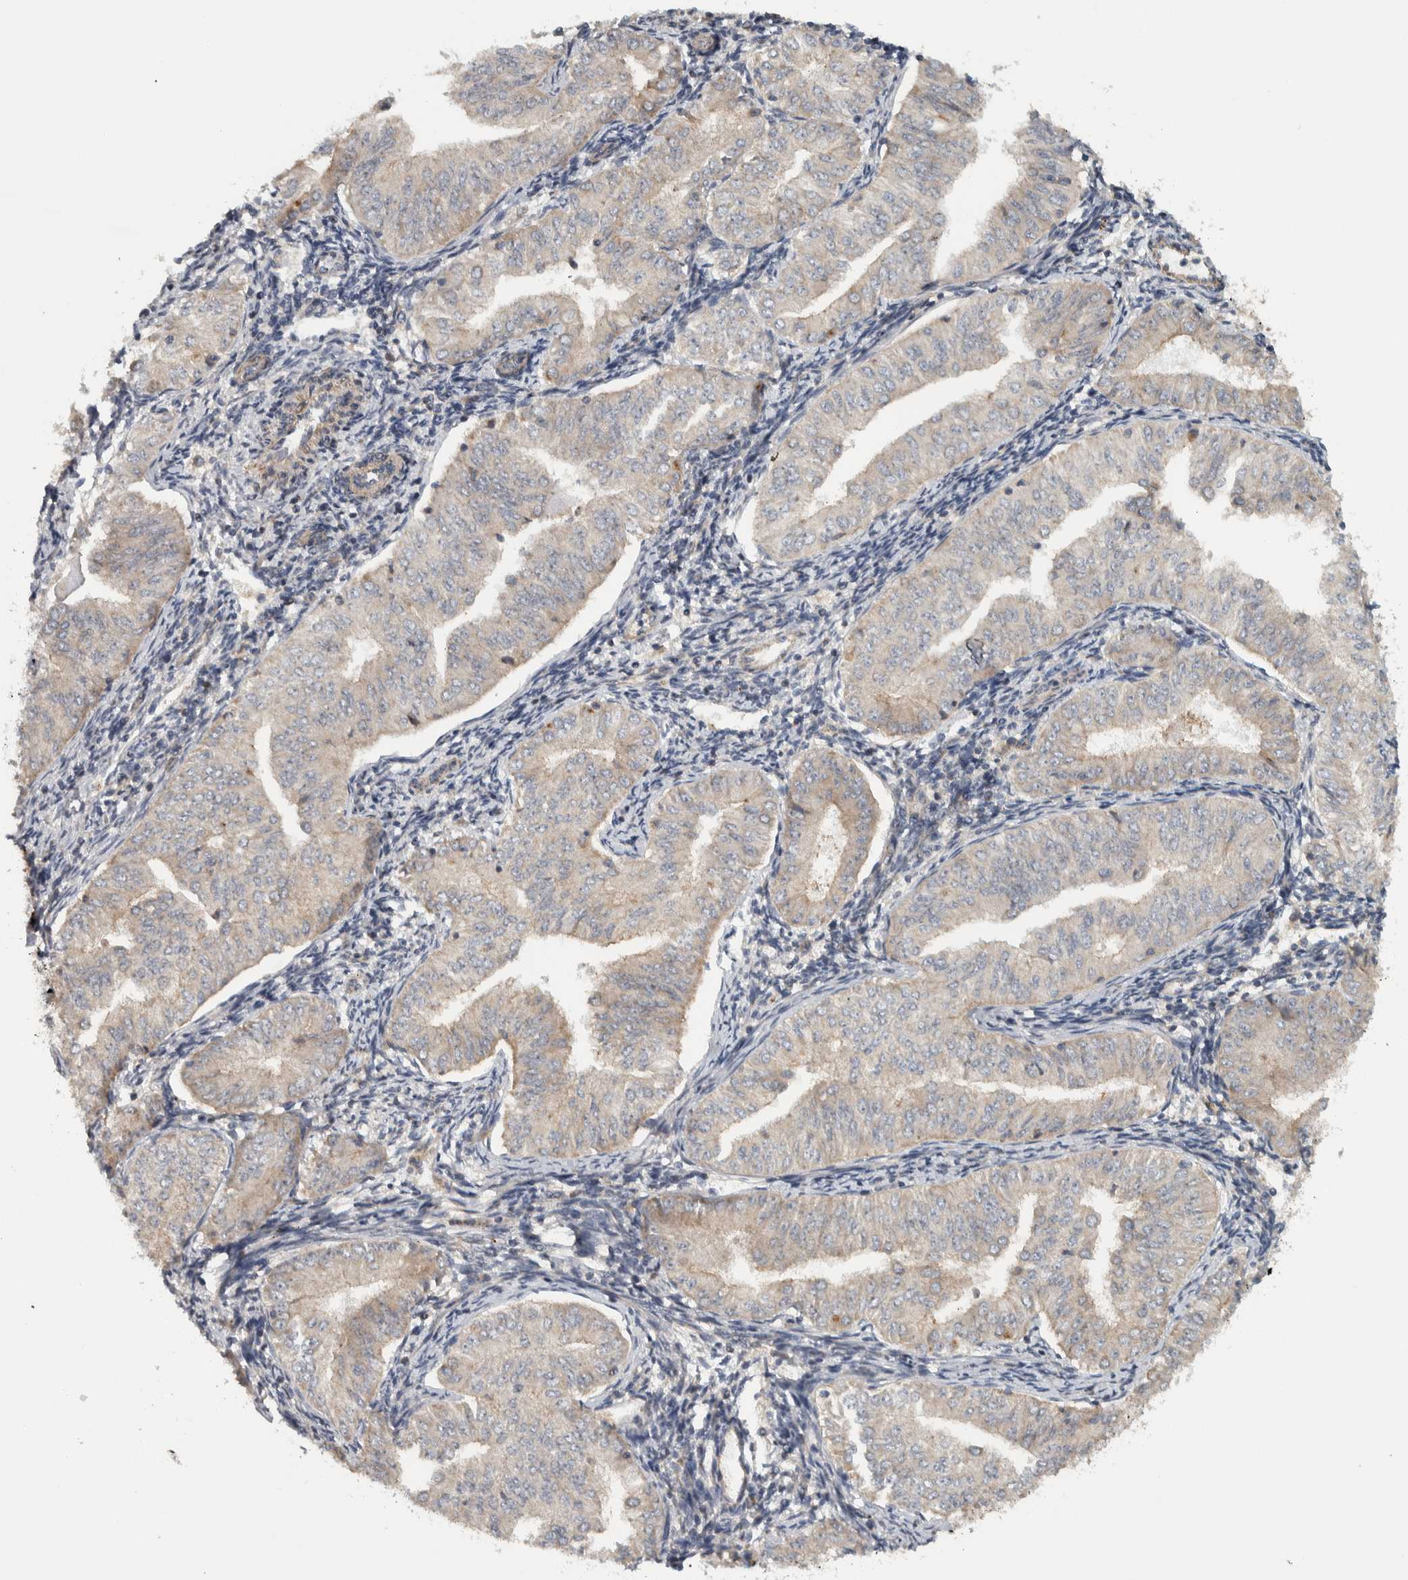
{"staining": {"intensity": "negative", "quantity": "none", "location": "none"}, "tissue": "endometrial cancer", "cell_type": "Tumor cells", "image_type": "cancer", "snomed": [{"axis": "morphology", "description": "Normal tissue, NOS"}, {"axis": "morphology", "description": "Adenocarcinoma, NOS"}, {"axis": "topography", "description": "Endometrium"}], "caption": "A histopathology image of human endometrial cancer (adenocarcinoma) is negative for staining in tumor cells.", "gene": "TBC1D31", "patient": {"sex": "female", "age": 53}}